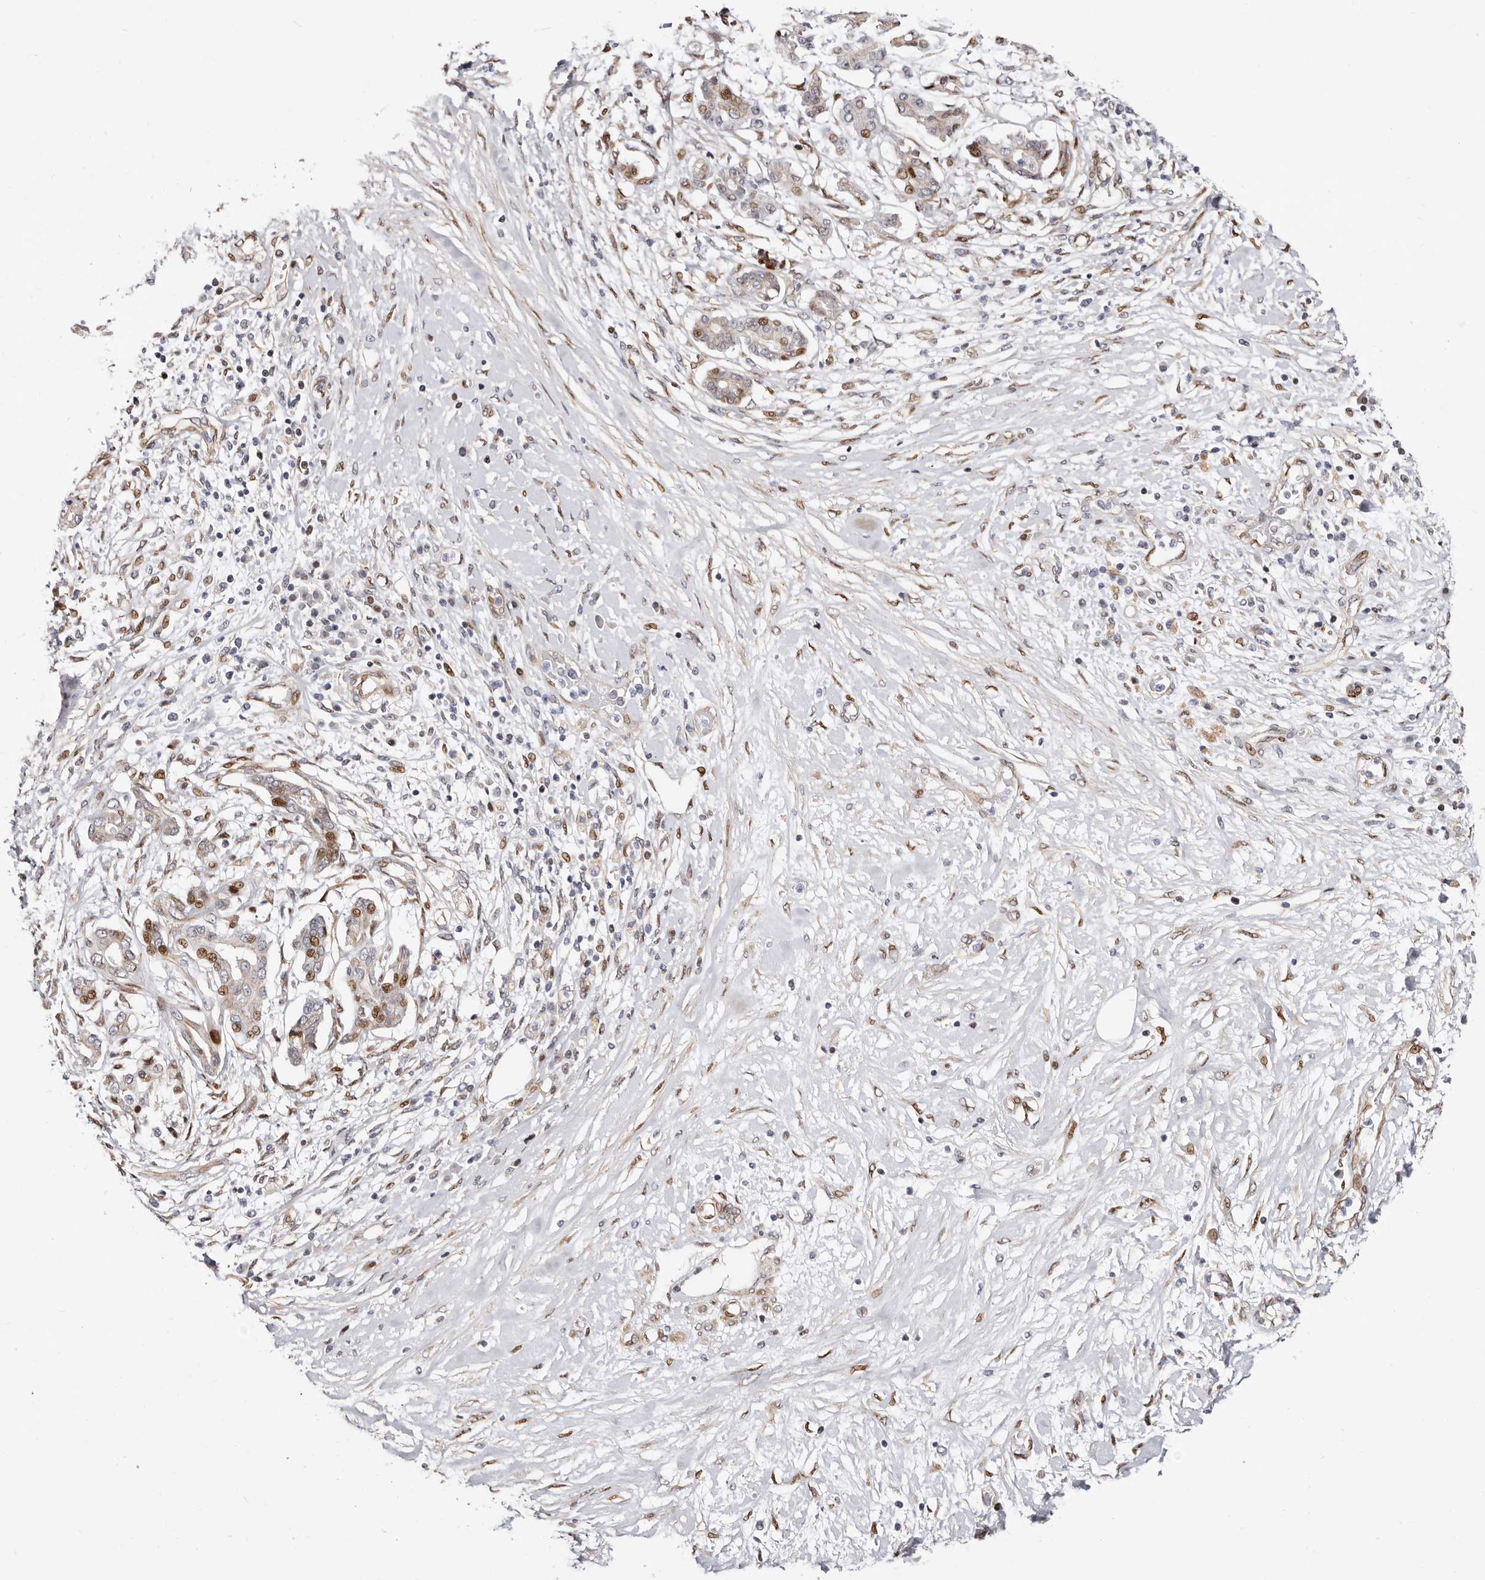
{"staining": {"intensity": "moderate", "quantity": ">75%", "location": "cytoplasmic/membranous"}, "tissue": "pancreatic cancer", "cell_type": "Tumor cells", "image_type": "cancer", "snomed": [{"axis": "morphology", "description": "Inflammation, NOS"}, {"axis": "morphology", "description": "Adenocarcinoma, NOS"}, {"axis": "topography", "description": "Pancreas"}], "caption": "DAB immunohistochemical staining of human pancreatic adenocarcinoma exhibits moderate cytoplasmic/membranous protein positivity in approximately >75% of tumor cells.", "gene": "EPHX3", "patient": {"sex": "female", "age": 56}}